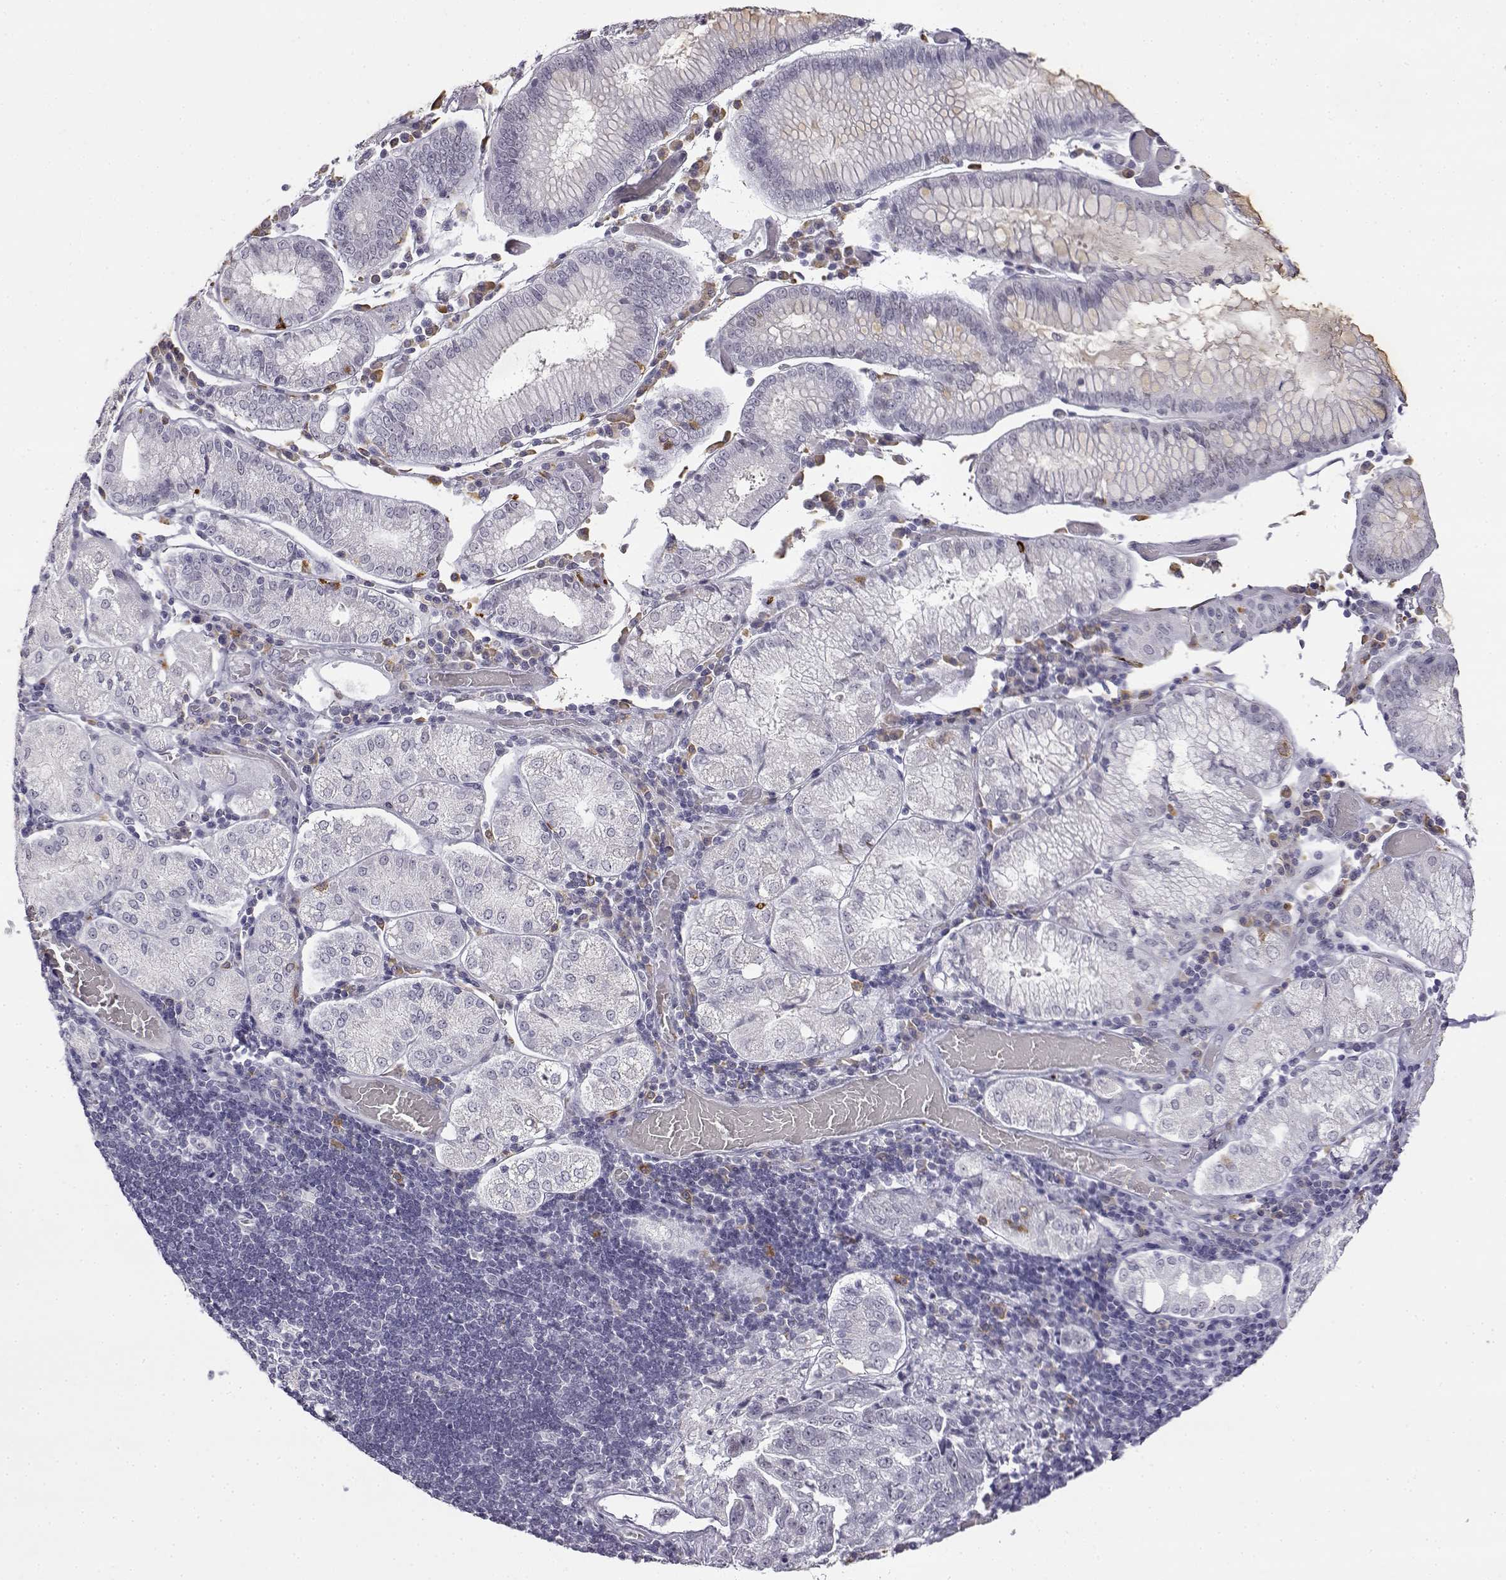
{"staining": {"intensity": "negative", "quantity": "none", "location": "none"}, "tissue": "stomach cancer", "cell_type": "Tumor cells", "image_type": "cancer", "snomed": [{"axis": "morphology", "description": "Adenocarcinoma, NOS"}, {"axis": "topography", "description": "Stomach"}], "caption": "Immunohistochemical staining of human adenocarcinoma (stomach) reveals no significant expression in tumor cells.", "gene": "VGF", "patient": {"sex": "male", "age": 93}}